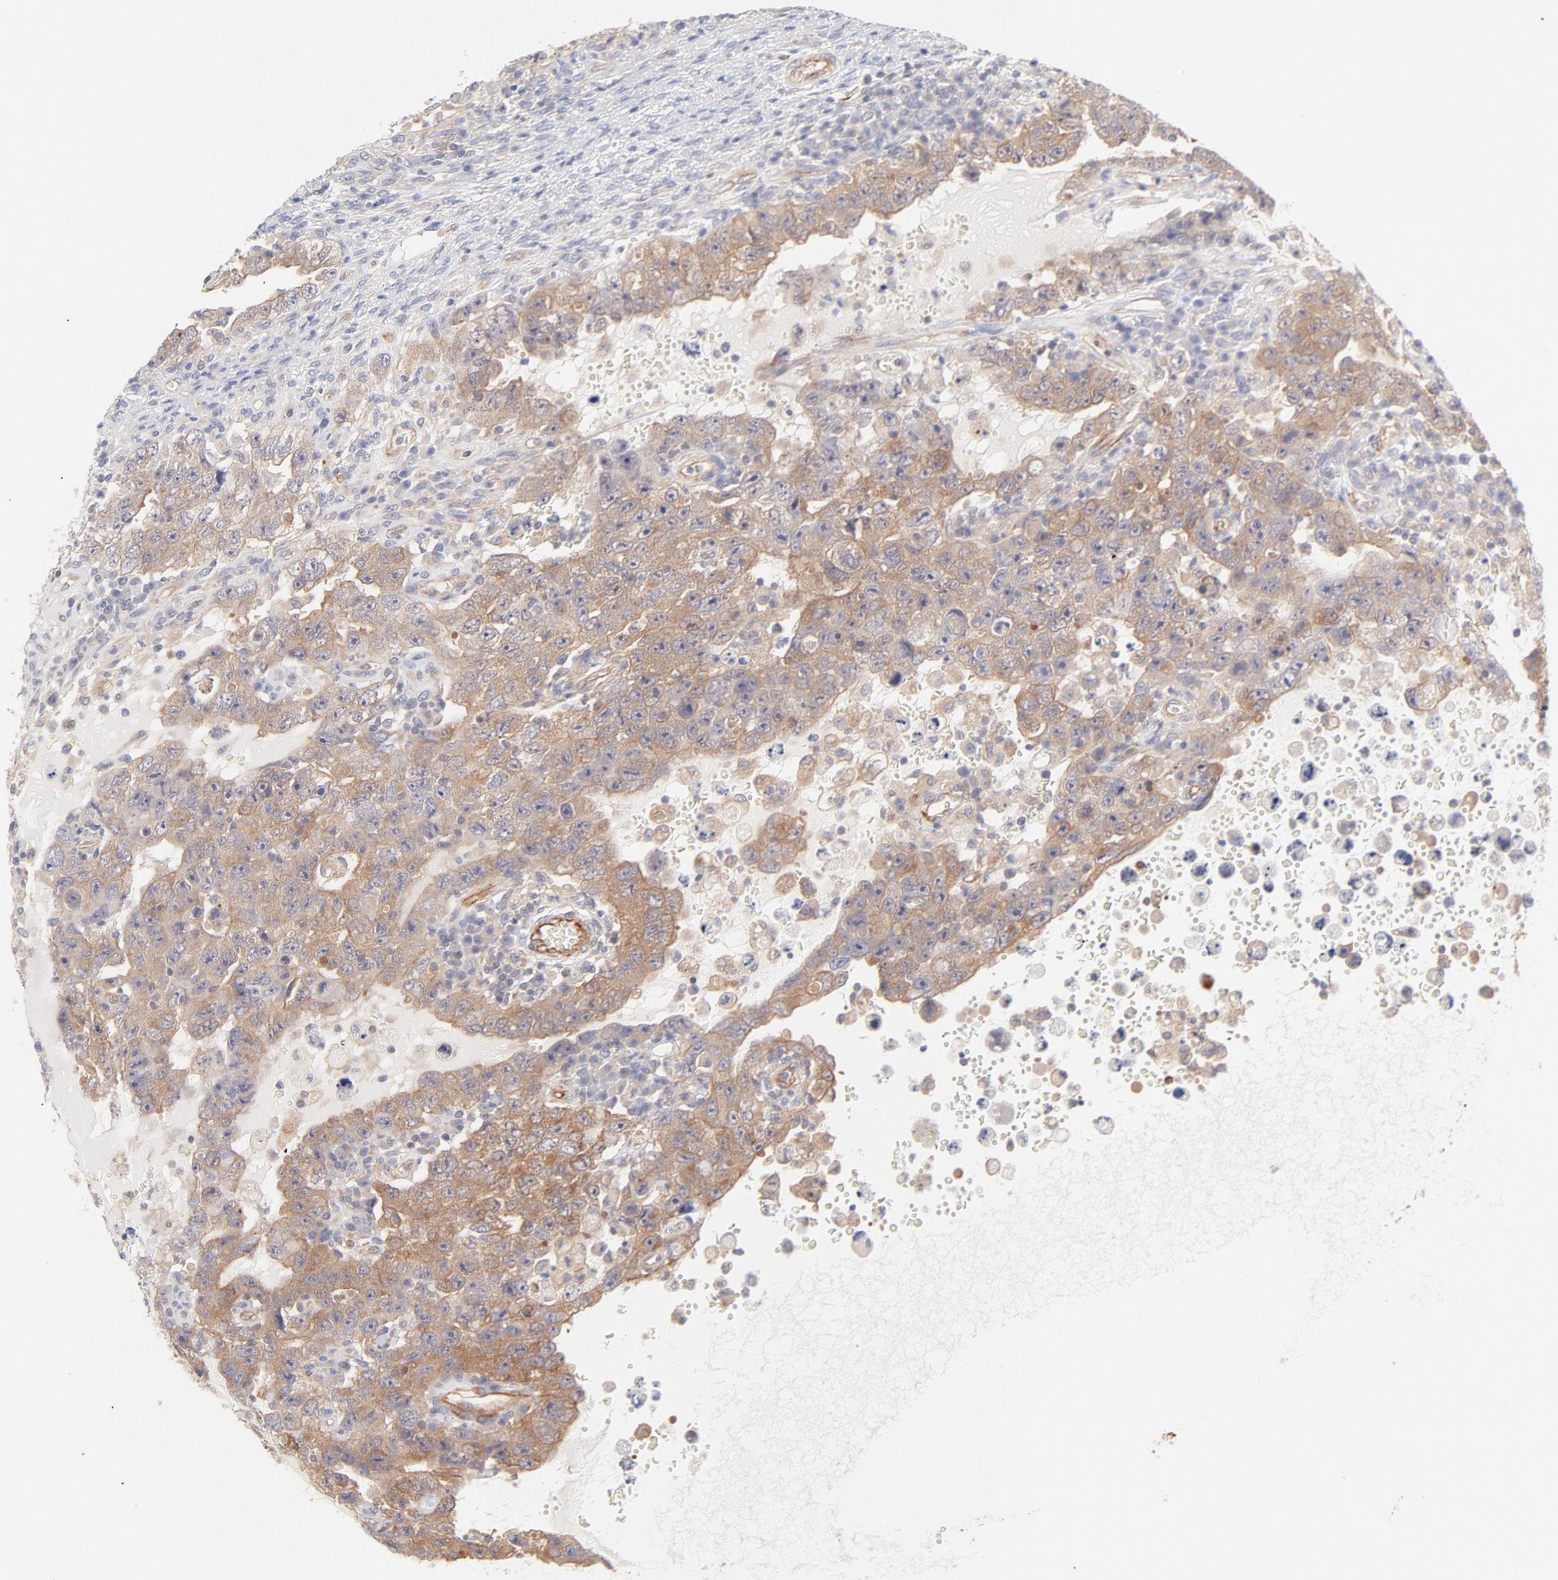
{"staining": {"intensity": "moderate", "quantity": ">75%", "location": "cytoplasmic/membranous"}, "tissue": "testis cancer", "cell_type": "Tumor cells", "image_type": "cancer", "snomed": [{"axis": "morphology", "description": "Carcinoma, Embryonal, NOS"}, {"axis": "topography", "description": "Testis"}], "caption": "Protein expression analysis of testis cancer (embryonal carcinoma) exhibits moderate cytoplasmic/membranous positivity in about >75% of tumor cells.", "gene": "LDLRAP1", "patient": {"sex": "male", "age": 26}}